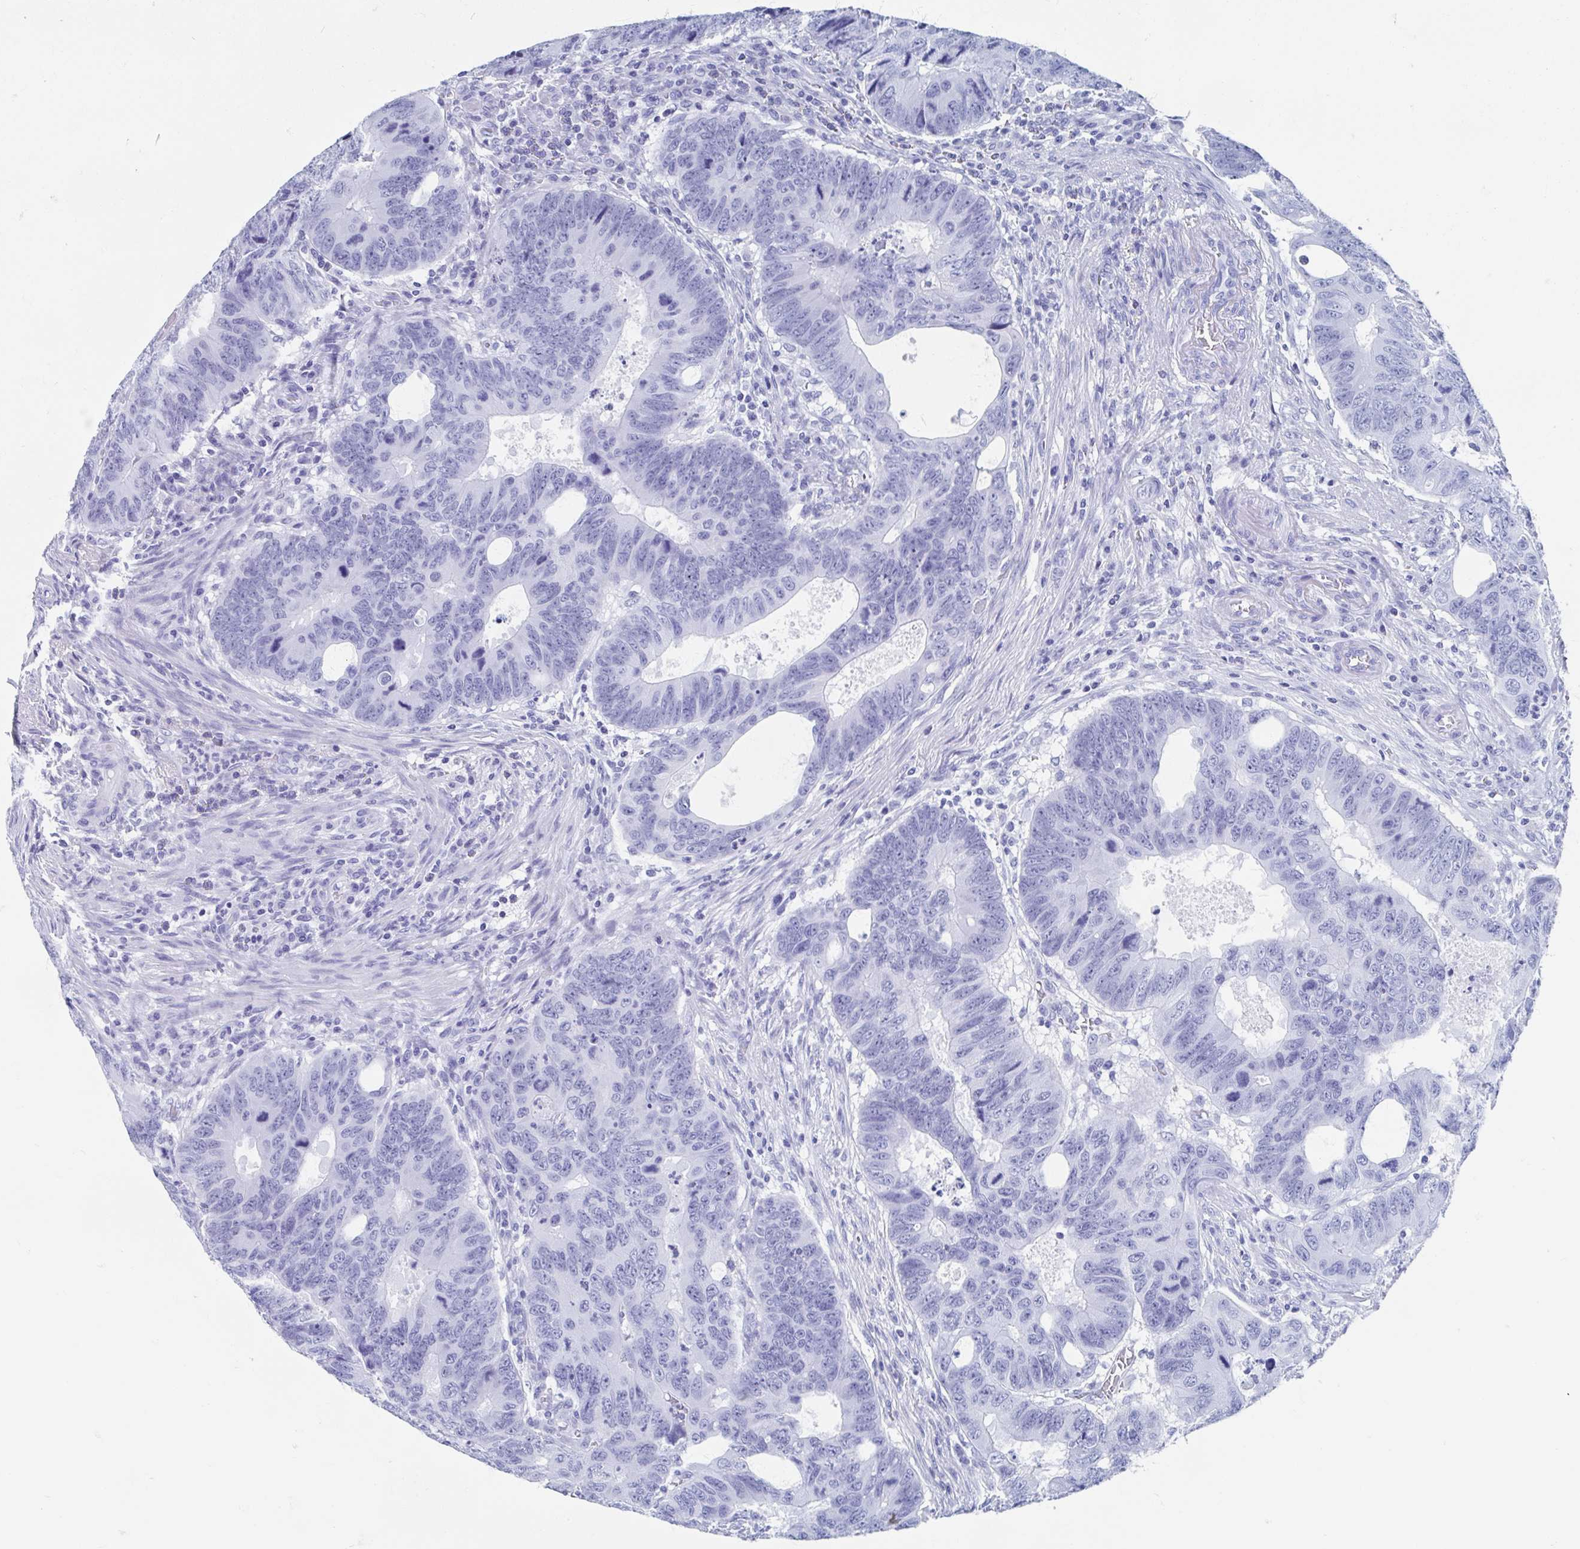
{"staining": {"intensity": "negative", "quantity": "none", "location": "none"}, "tissue": "colorectal cancer", "cell_type": "Tumor cells", "image_type": "cancer", "snomed": [{"axis": "morphology", "description": "Adenocarcinoma, NOS"}, {"axis": "topography", "description": "Colon"}], "caption": "This is an immunohistochemistry image of adenocarcinoma (colorectal). There is no expression in tumor cells.", "gene": "HDGFL1", "patient": {"sex": "male", "age": 62}}